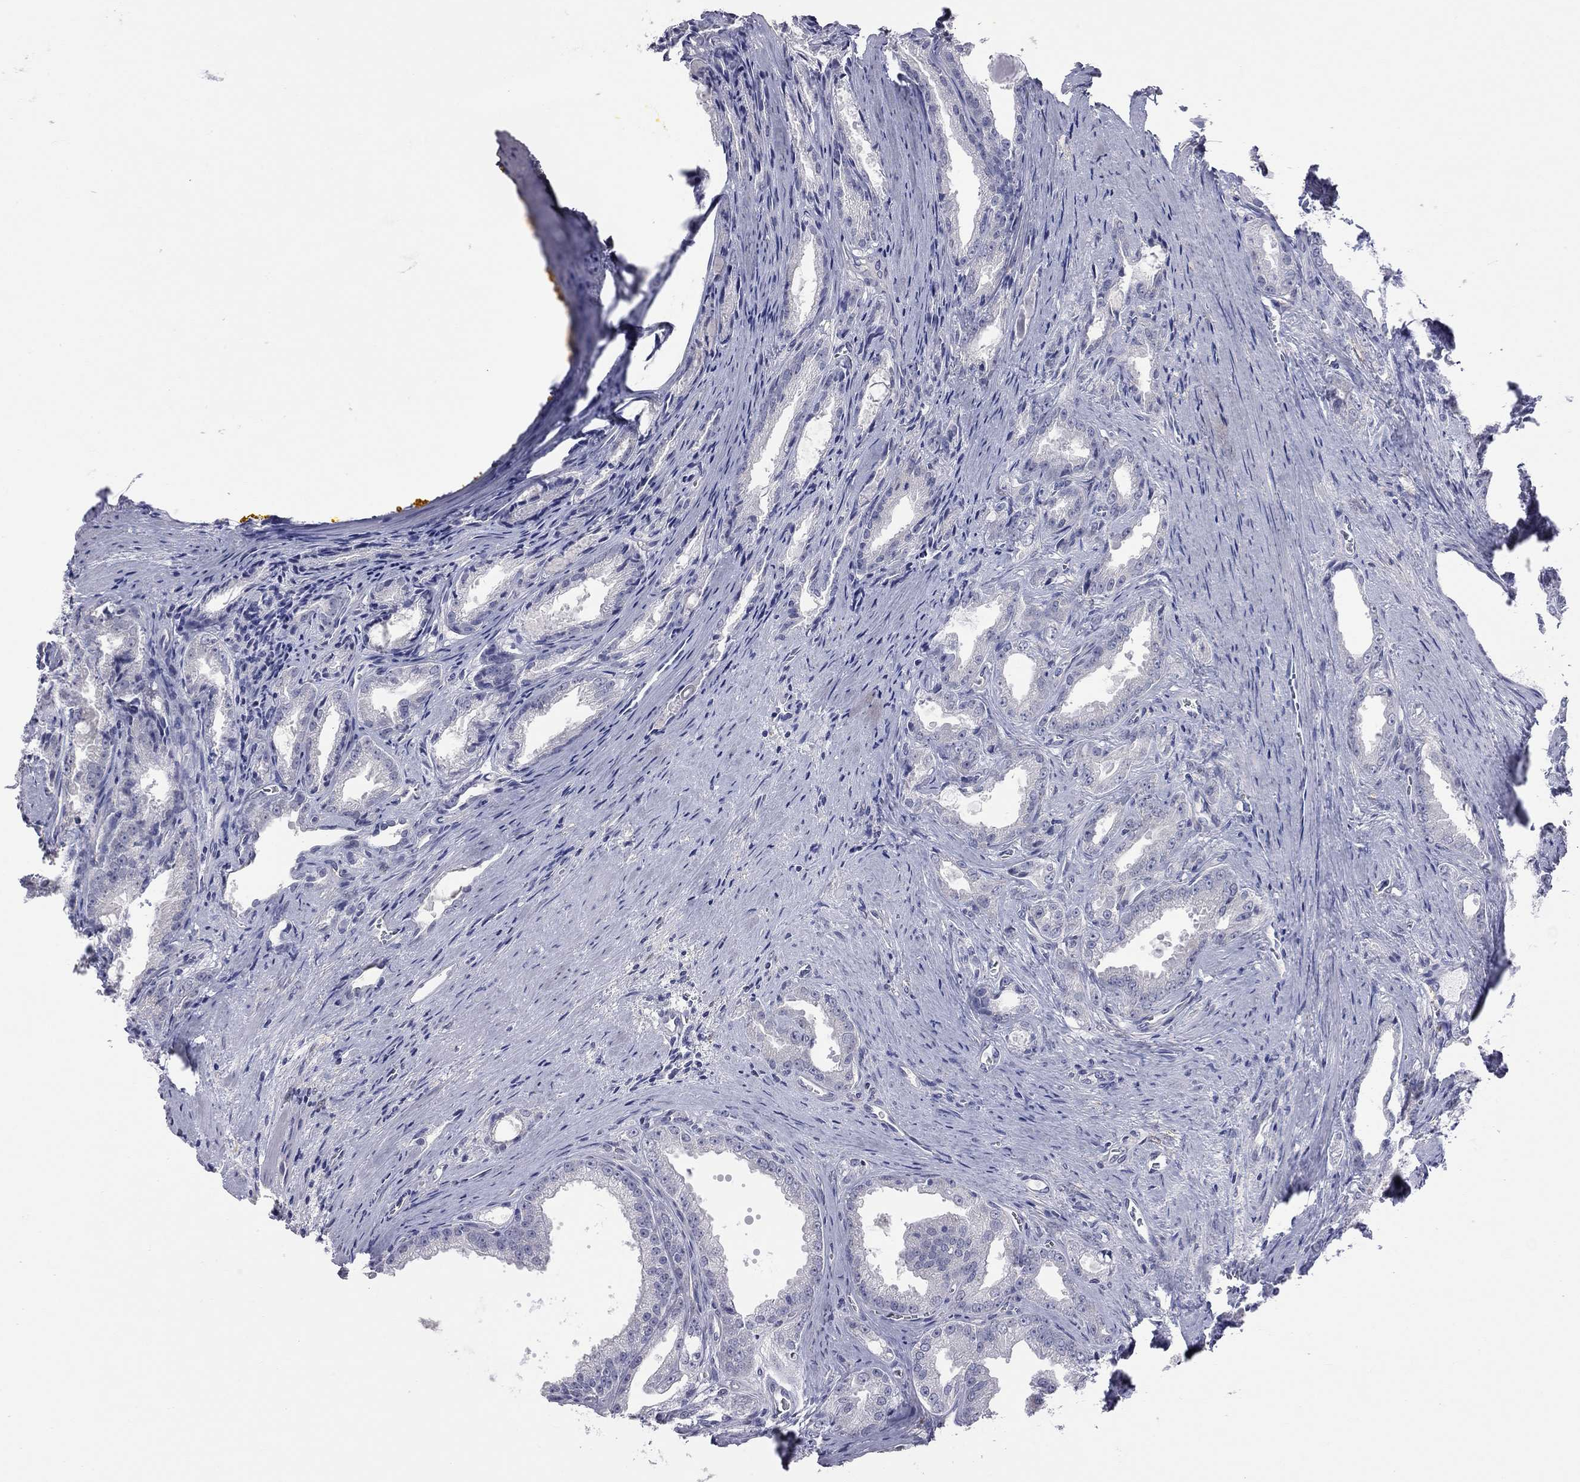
{"staining": {"intensity": "negative", "quantity": "none", "location": "none"}, "tissue": "prostate cancer", "cell_type": "Tumor cells", "image_type": "cancer", "snomed": [{"axis": "morphology", "description": "Adenocarcinoma, NOS"}, {"axis": "morphology", "description": "Adenocarcinoma, High grade"}, {"axis": "topography", "description": "Prostate"}], "caption": "High magnification brightfield microscopy of prostate cancer (adenocarcinoma) stained with DAB (brown) and counterstained with hematoxylin (blue): tumor cells show no significant staining.", "gene": "HYLS1", "patient": {"sex": "male", "age": 70}}